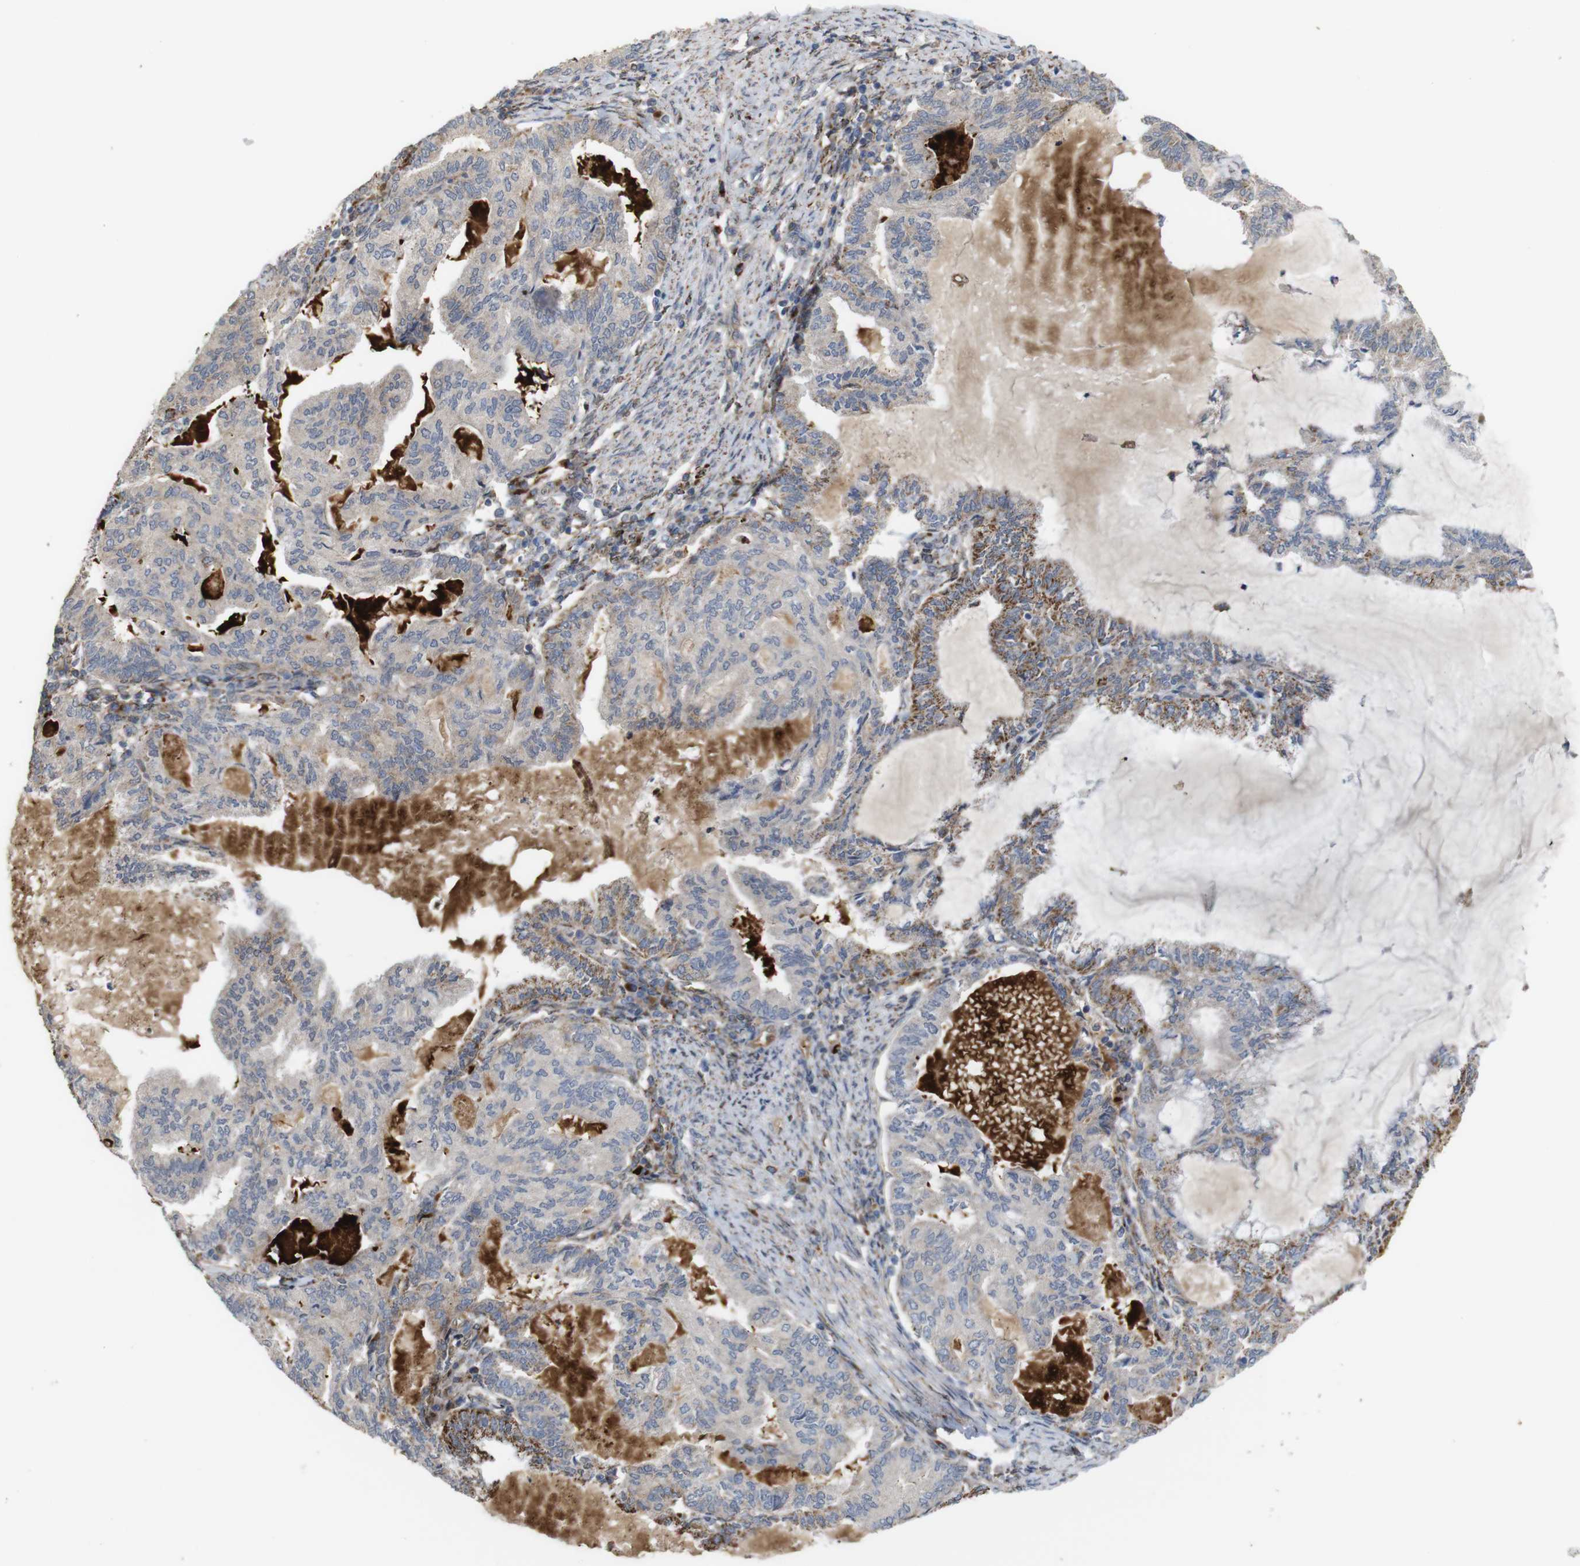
{"staining": {"intensity": "moderate", "quantity": "<25%", "location": "cytoplasmic/membranous"}, "tissue": "endometrial cancer", "cell_type": "Tumor cells", "image_type": "cancer", "snomed": [{"axis": "morphology", "description": "Adenocarcinoma, NOS"}, {"axis": "topography", "description": "Endometrium"}], "caption": "This image reveals endometrial adenocarcinoma stained with IHC to label a protein in brown. The cytoplasmic/membranous of tumor cells show moderate positivity for the protein. Nuclei are counter-stained blue.", "gene": "PTPRR", "patient": {"sex": "female", "age": 86}}